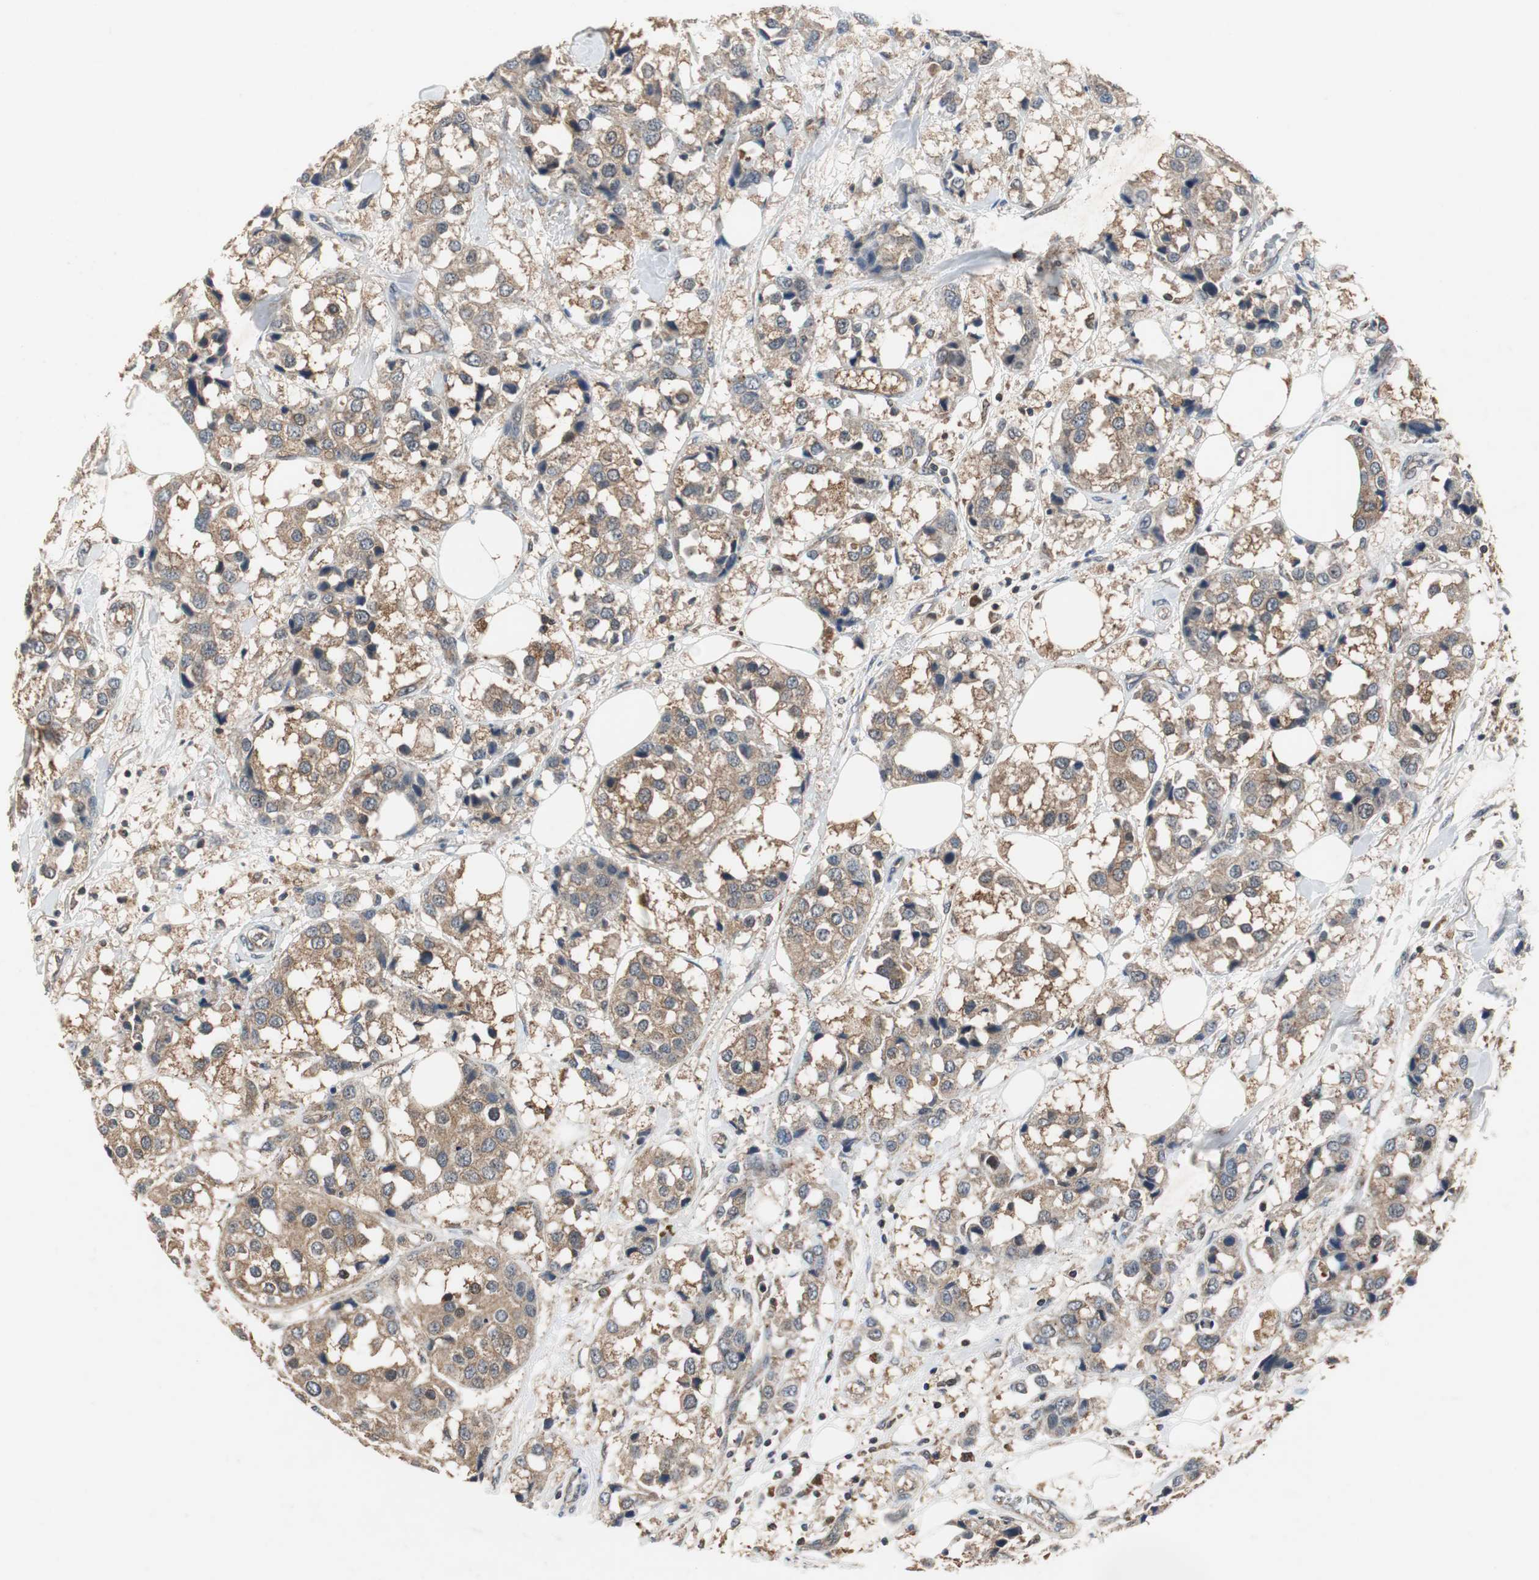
{"staining": {"intensity": "moderate", "quantity": ">75%", "location": "cytoplasmic/membranous"}, "tissue": "breast cancer", "cell_type": "Tumor cells", "image_type": "cancer", "snomed": [{"axis": "morphology", "description": "Duct carcinoma"}, {"axis": "topography", "description": "Breast"}], "caption": "Protein staining of breast intraductal carcinoma tissue displays moderate cytoplasmic/membranous staining in about >75% of tumor cells. (DAB = brown stain, brightfield microscopy at high magnification).", "gene": "VBP1", "patient": {"sex": "female", "age": 80}}